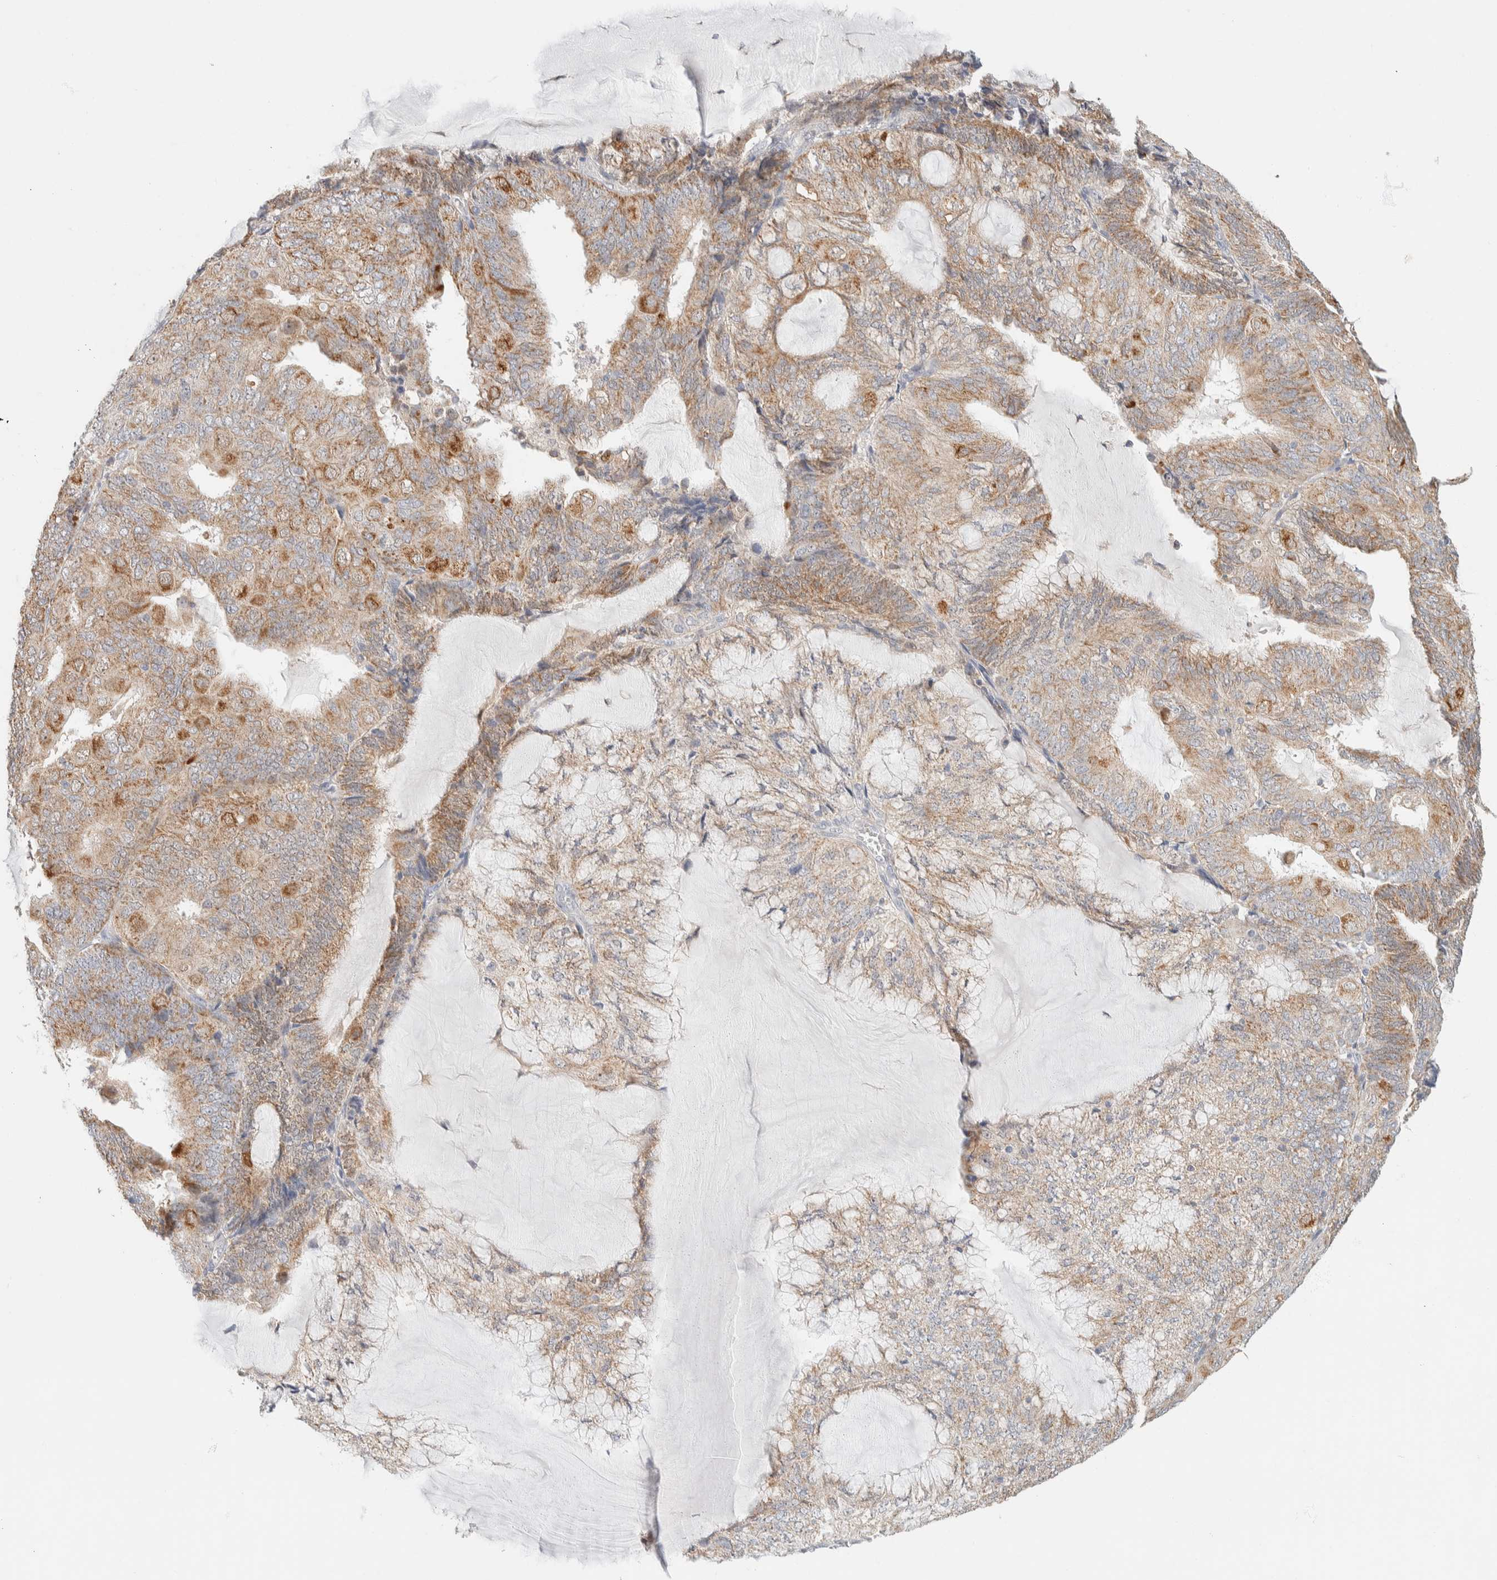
{"staining": {"intensity": "moderate", "quantity": ">75%", "location": "cytoplasmic/membranous"}, "tissue": "endometrial cancer", "cell_type": "Tumor cells", "image_type": "cancer", "snomed": [{"axis": "morphology", "description": "Adenocarcinoma, NOS"}, {"axis": "topography", "description": "Endometrium"}], "caption": "The micrograph displays staining of endometrial cancer, revealing moderate cytoplasmic/membranous protein expression (brown color) within tumor cells.", "gene": "HDHD3", "patient": {"sex": "female", "age": 81}}